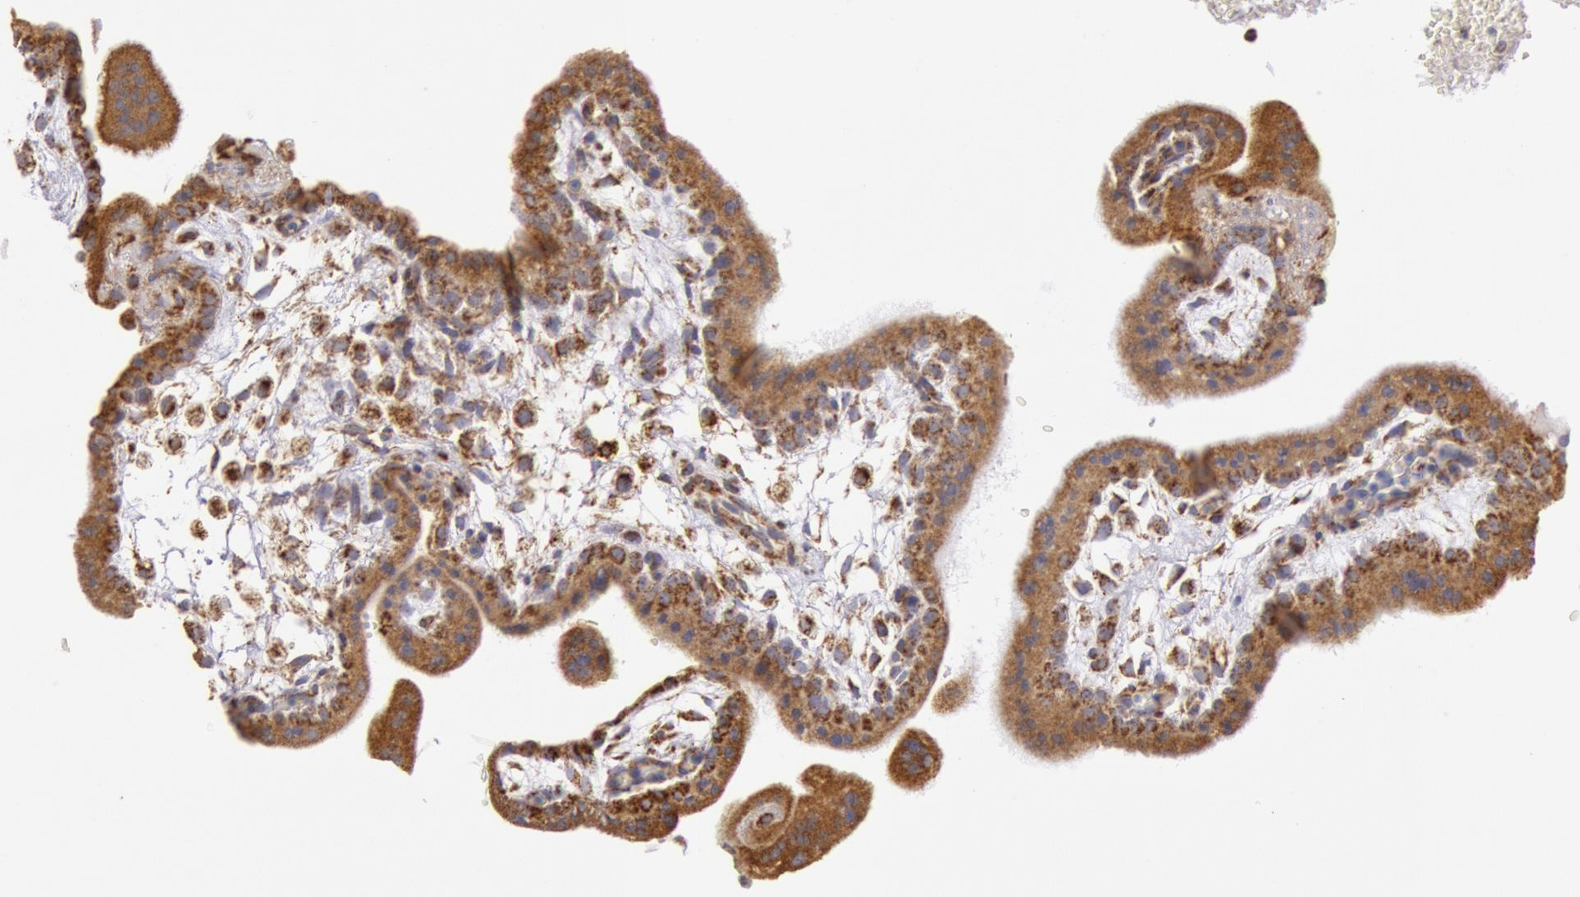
{"staining": {"intensity": "moderate", "quantity": ">75%", "location": "cytoplasmic/membranous"}, "tissue": "placenta", "cell_type": "Decidual cells", "image_type": "normal", "snomed": [{"axis": "morphology", "description": "Normal tissue, NOS"}, {"axis": "topography", "description": "Placenta"}], "caption": "DAB immunohistochemical staining of normal placenta reveals moderate cytoplasmic/membranous protein staining in about >75% of decidual cells.", "gene": "CYC1", "patient": {"sex": "female", "age": 35}}